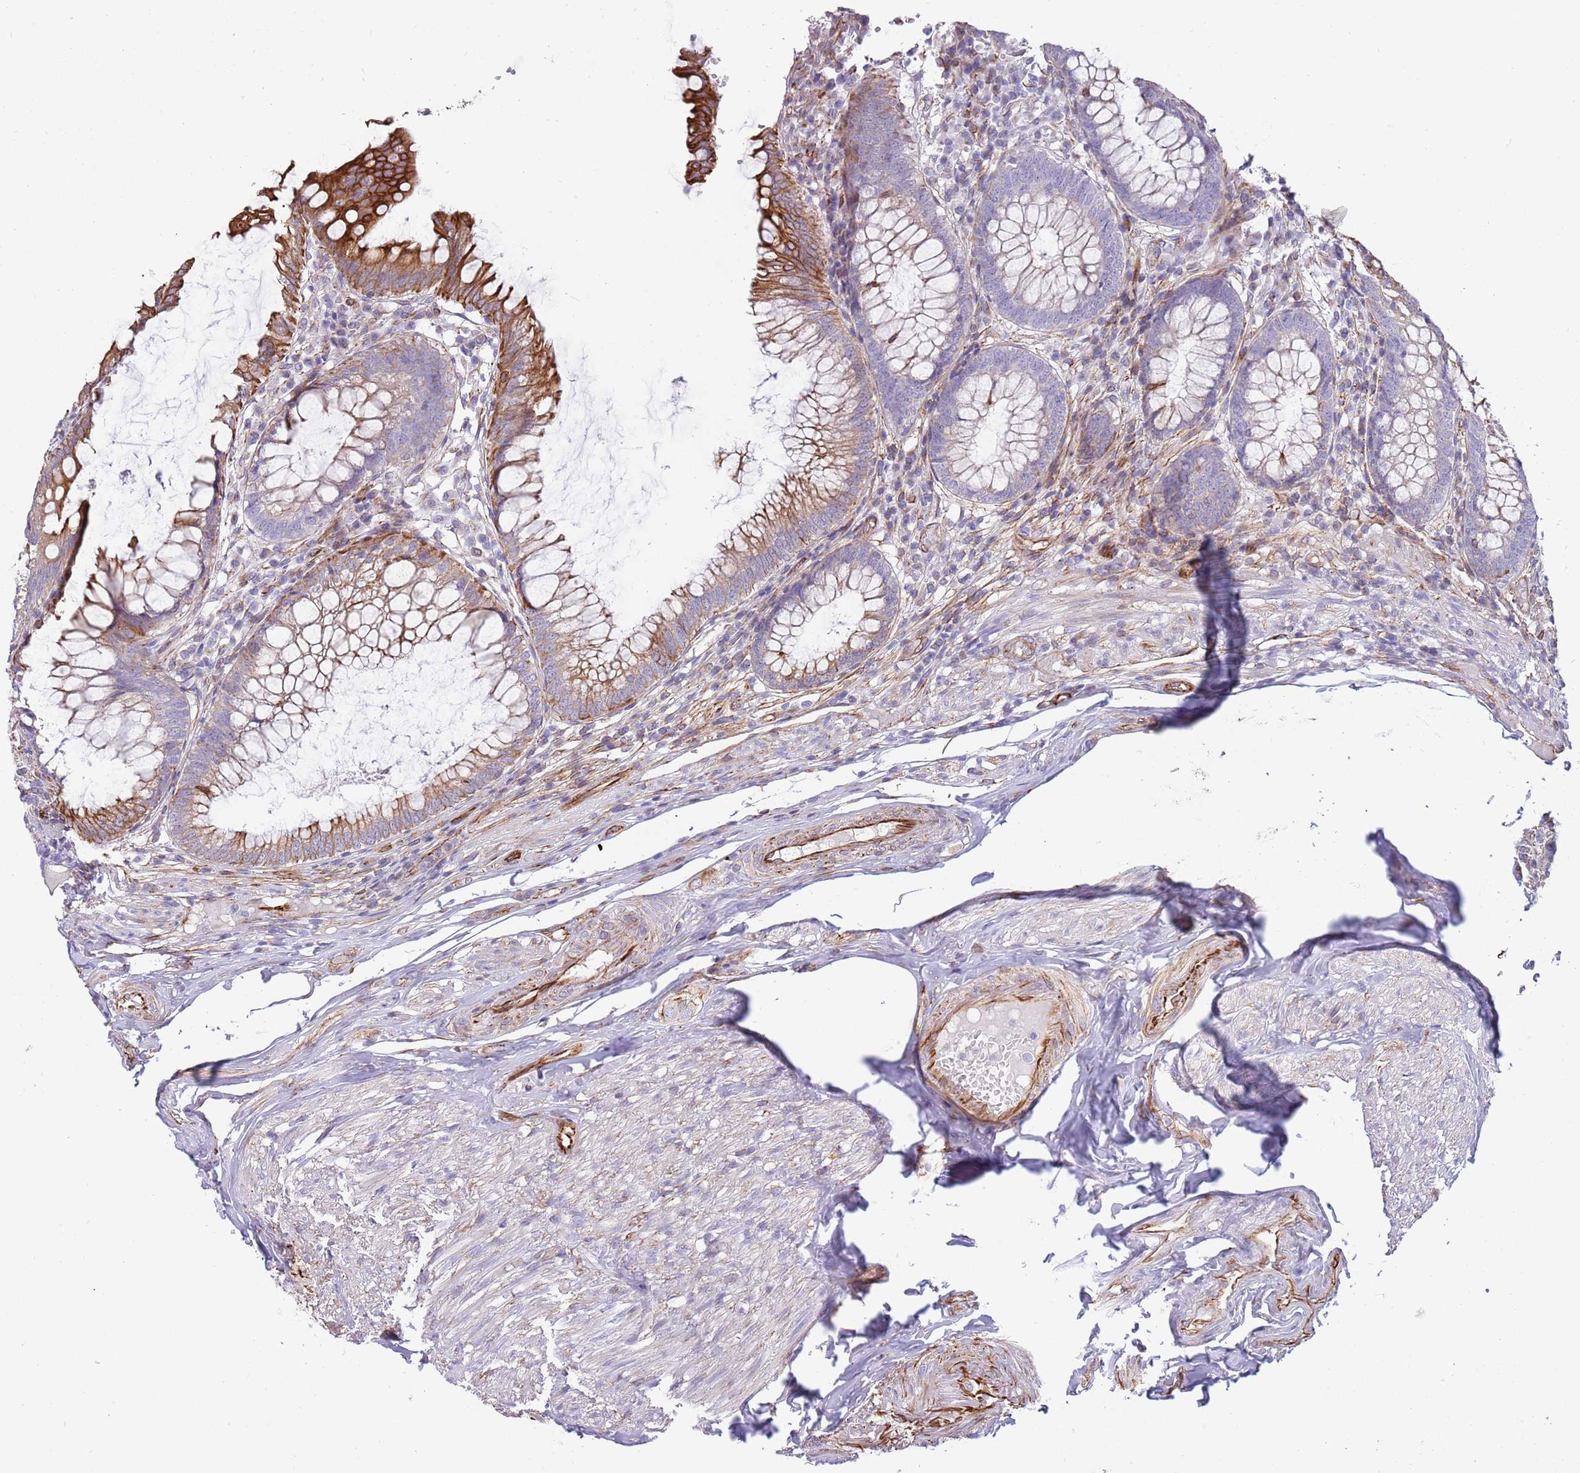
{"staining": {"intensity": "strong", "quantity": "25%-75%", "location": "cytoplasmic/membranous"}, "tissue": "appendix", "cell_type": "Glandular cells", "image_type": "normal", "snomed": [{"axis": "morphology", "description": "Normal tissue, NOS"}, {"axis": "topography", "description": "Appendix"}], "caption": "An immunohistochemistry histopathology image of normal tissue is shown. Protein staining in brown shows strong cytoplasmic/membranous positivity in appendix within glandular cells. (DAB (3,3'-diaminobenzidine) IHC, brown staining for protein, blue staining for nuclei).", "gene": "MOGAT1", "patient": {"sex": "male", "age": 83}}